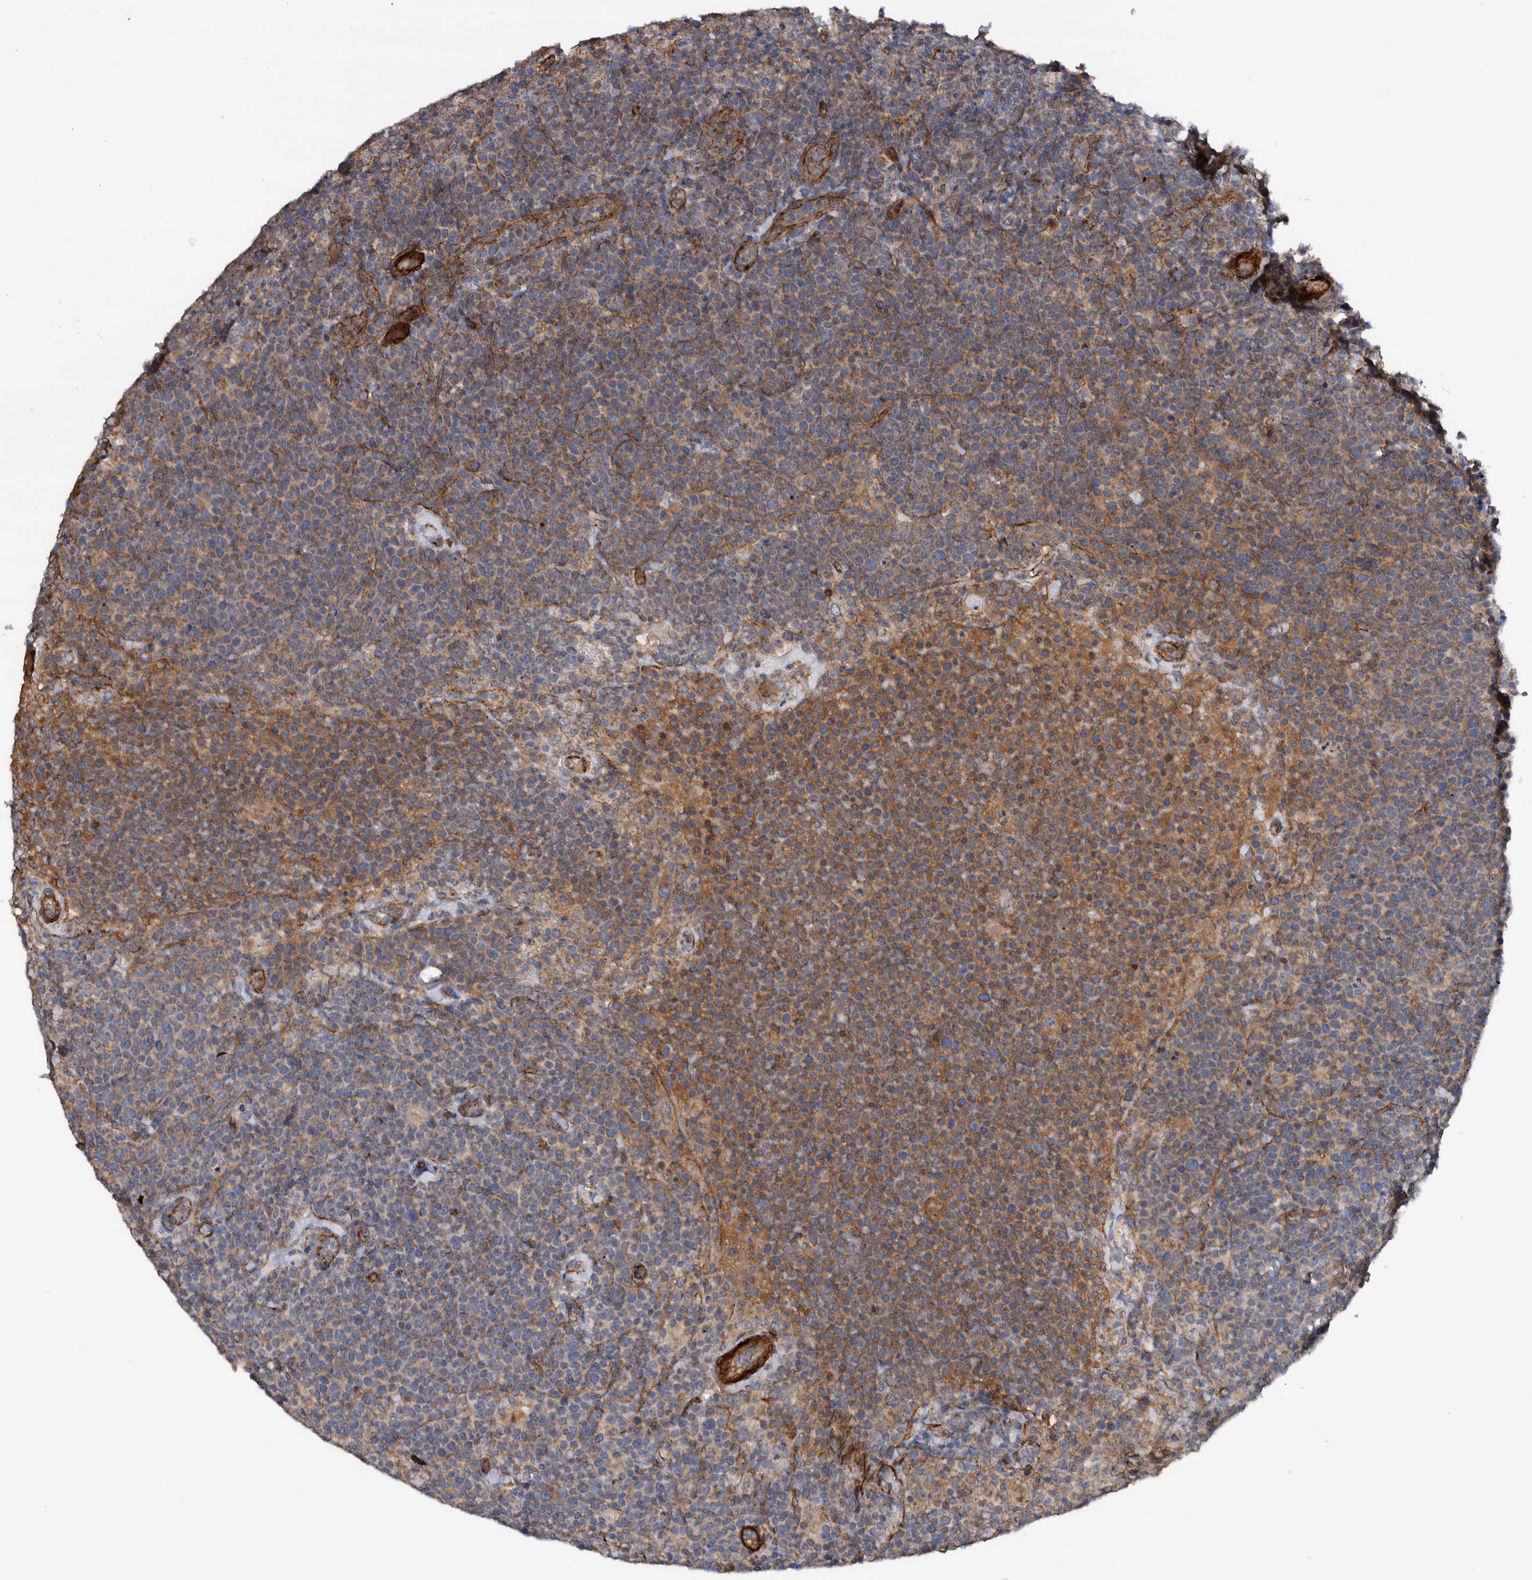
{"staining": {"intensity": "weak", "quantity": "25%-75%", "location": "cytoplasmic/membranous"}, "tissue": "lymphoma", "cell_type": "Tumor cells", "image_type": "cancer", "snomed": [{"axis": "morphology", "description": "Malignant lymphoma, non-Hodgkin's type, High grade"}, {"axis": "topography", "description": "Lymph node"}], "caption": "This image displays immunohistochemistry (IHC) staining of malignant lymphoma, non-Hodgkin's type (high-grade), with low weak cytoplasmic/membranous expression in about 25%-75% of tumor cells.", "gene": "SLC25A10", "patient": {"sex": "male", "age": 61}}